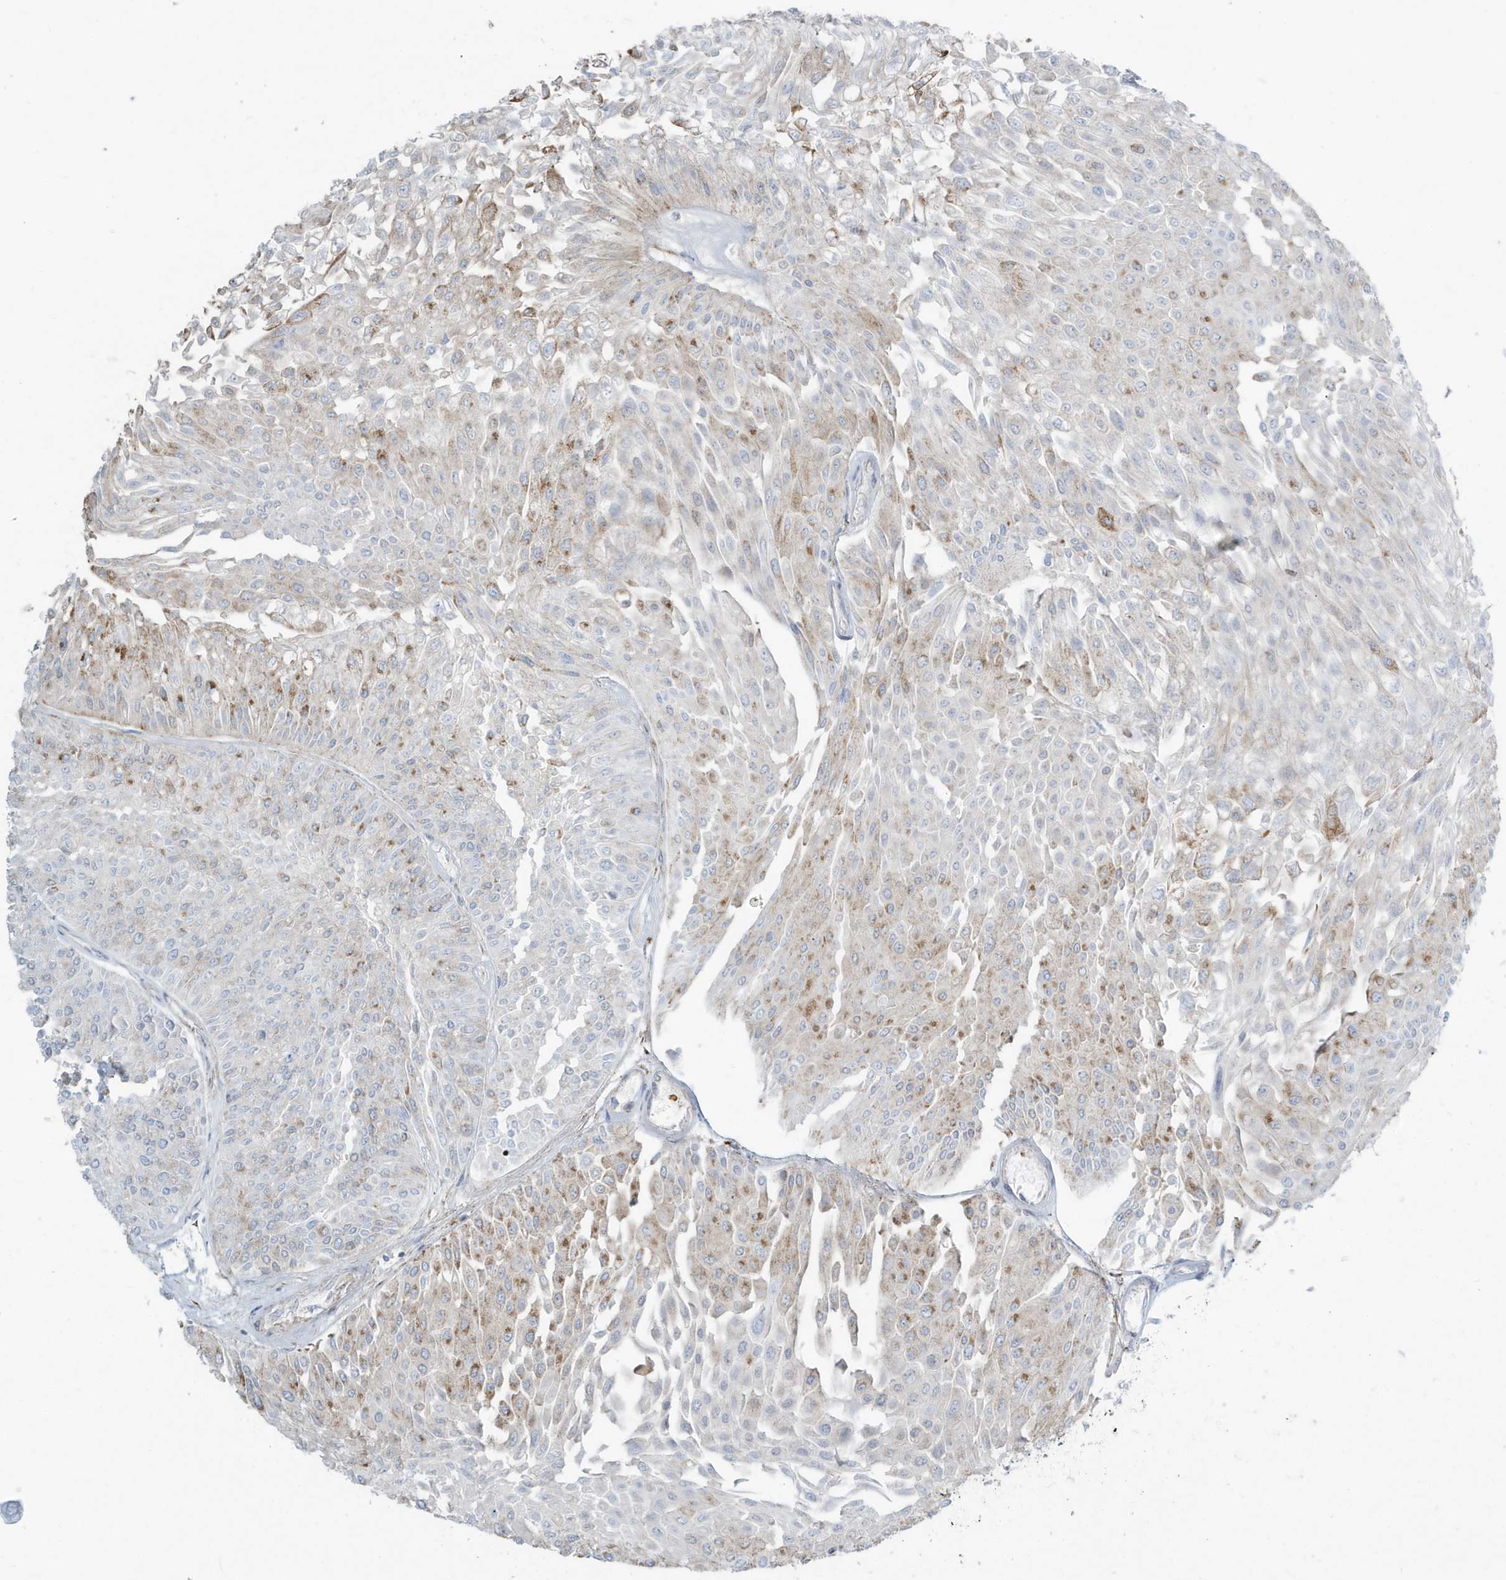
{"staining": {"intensity": "moderate", "quantity": "25%-75%", "location": "cytoplasmic/membranous"}, "tissue": "urothelial cancer", "cell_type": "Tumor cells", "image_type": "cancer", "snomed": [{"axis": "morphology", "description": "Urothelial carcinoma, Low grade"}, {"axis": "topography", "description": "Urinary bladder"}], "caption": "This image demonstrates immunohistochemistry (IHC) staining of human urothelial carcinoma (low-grade), with medium moderate cytoplasmic/membranous staining in about 25%-75% of tumor cells.", "gene": "RAB11FIP3", "patient": {"sex": "male", "age": 67}}